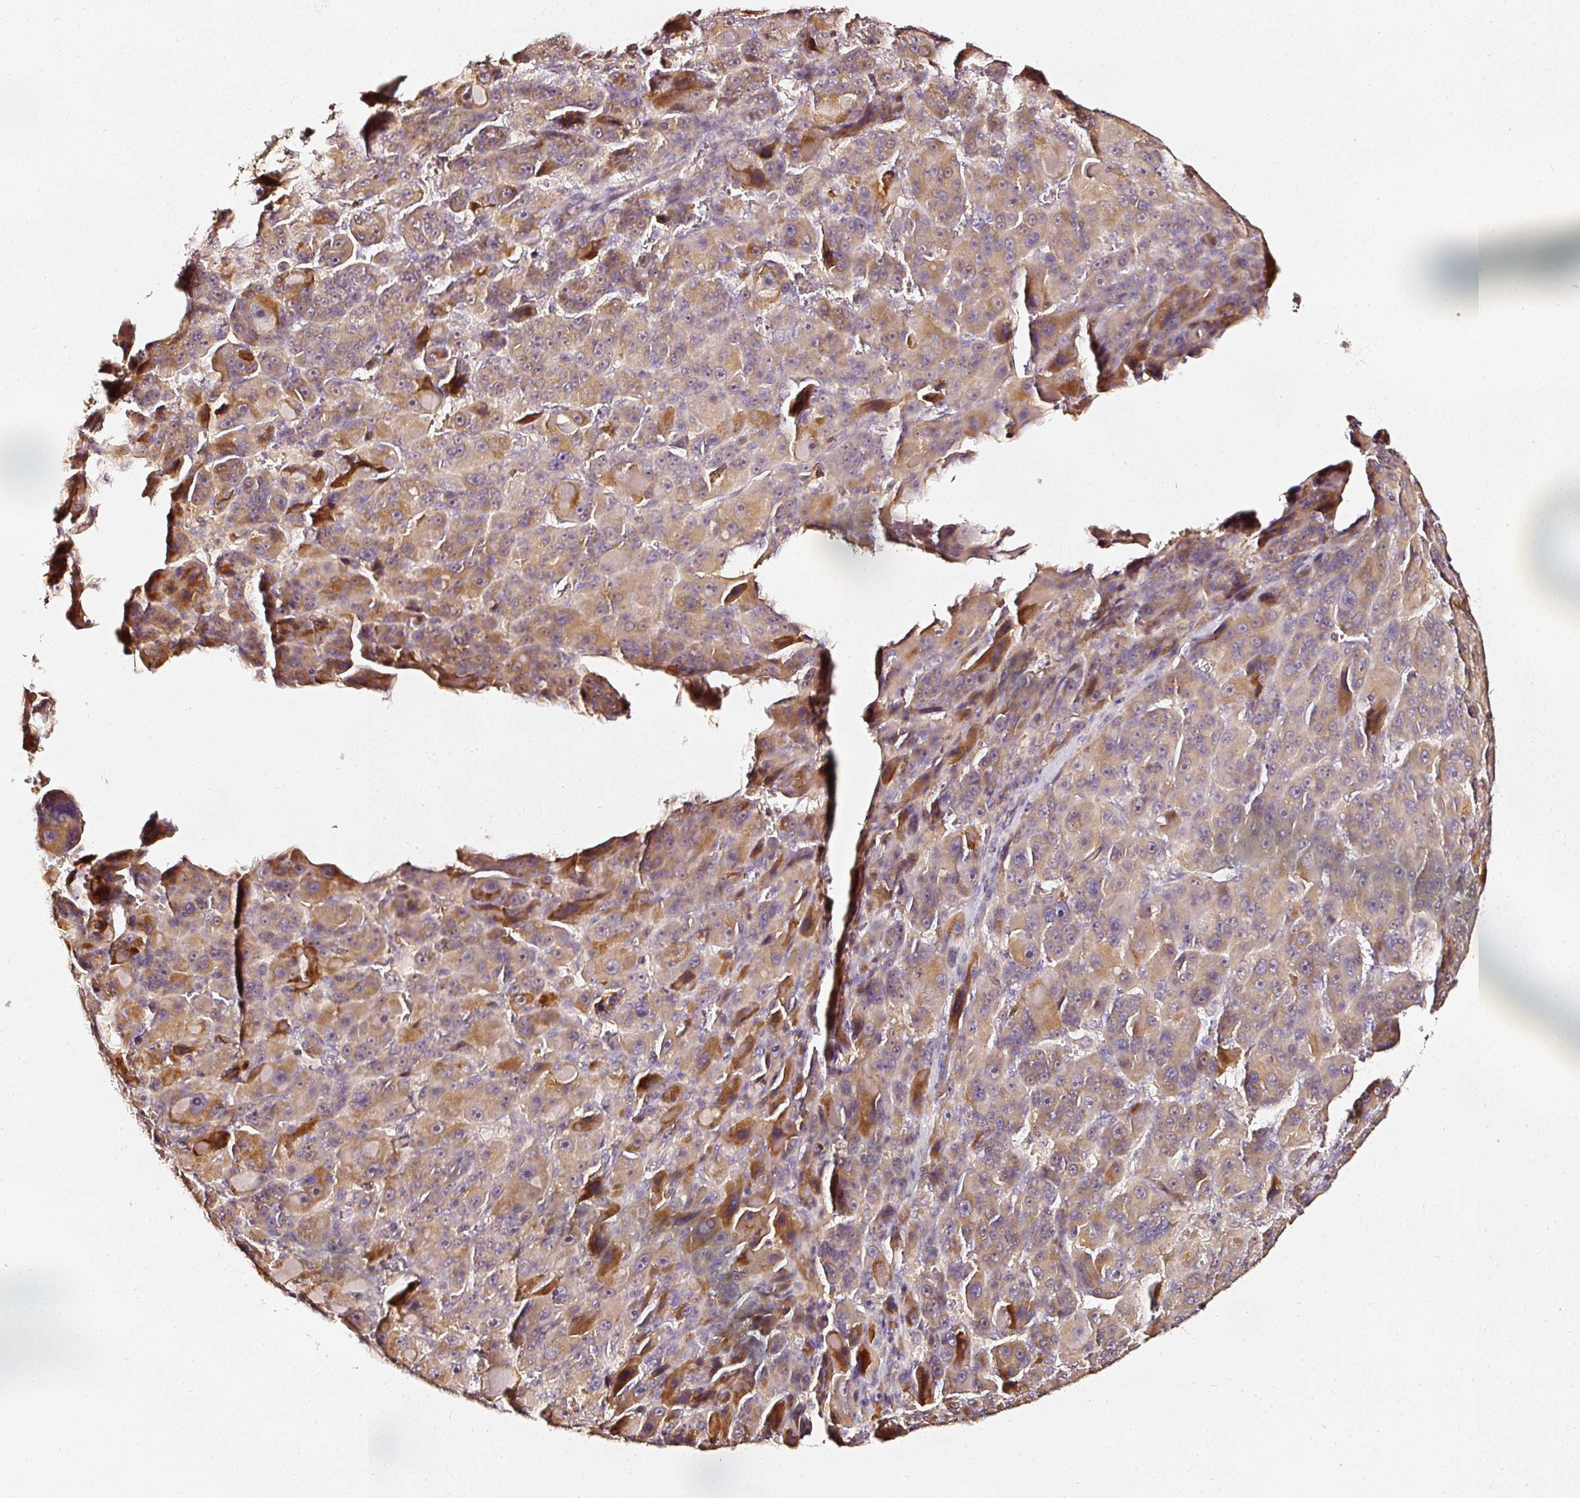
{"staining": {"intensity": "moderate", "quantity": ">75%", "location": "cytoplasmic/membranous"}, "tissue": "liver cancer", "cell_type": "Tumor cells", "image_type": "cancer", "snomed": [{"axis": "morphology", "description": "Carcinoma, Hepatocellular, NOS"}, {"axis": "topography", "description": "Liver"}], "caption": "Protein analysis of hepatocellular carcinoma (liver) tissue demonstrates moderate cytoplasmic/membranous staining in about >75% of tumor cells. Nuclei are stained in blue.", "gene": "NTRK1", "patient": {"sex": "male", "age": 76}}